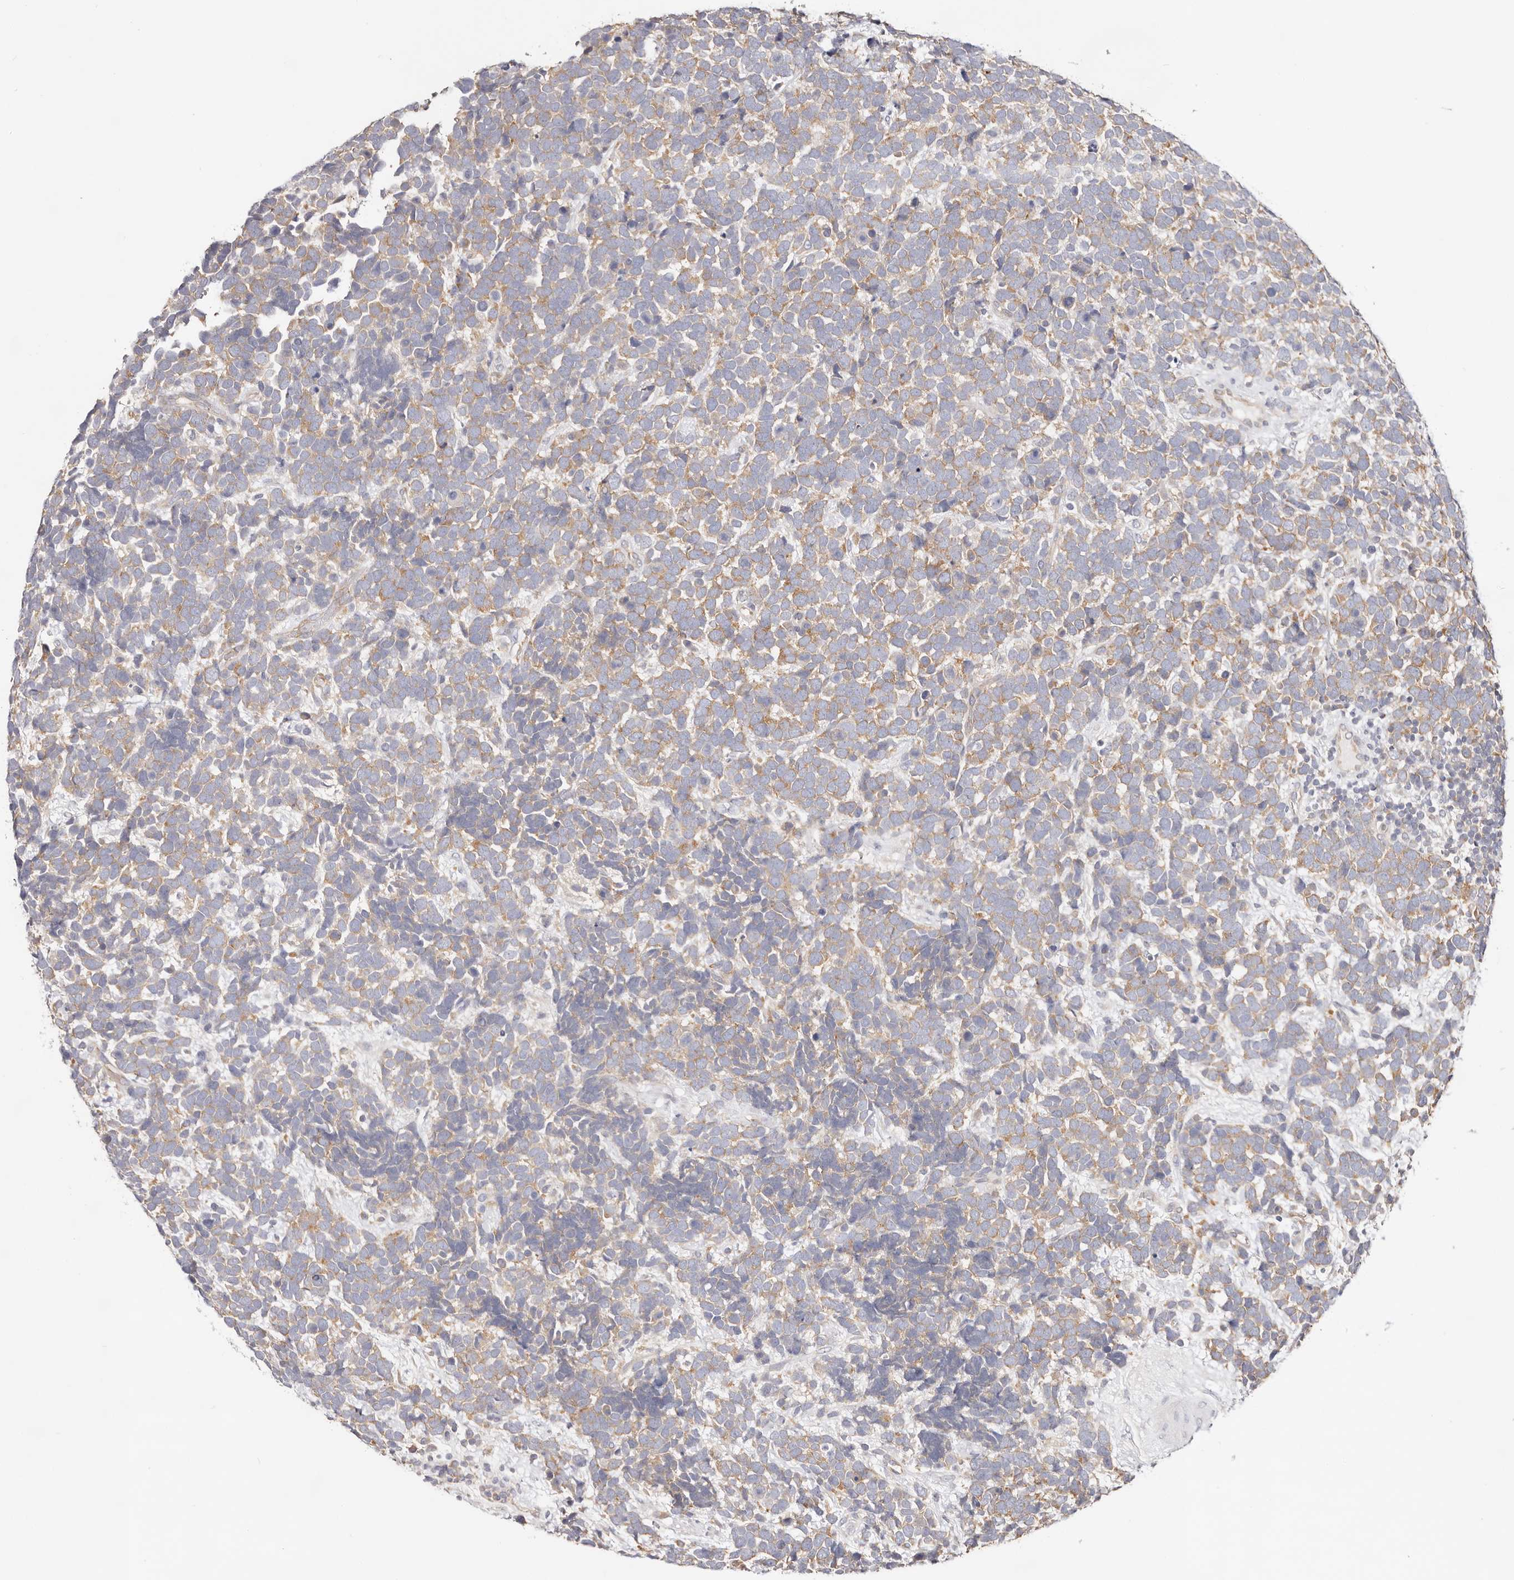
{"staining": {"intensity": "moderate", "quantity": ">75%", "location": "cytoplasmic/membranous"}, "tissue": "urothelial cancer", "cell_type": "Tumor cells", "image_type": "cancer", "snomed": [{"axis": "morphology", "description": "Urothelial carcinoma, High grade"}, {"axis": "topography", "description": "Urinary bladder"}], "caption": "Protein analysis of high-grade urothelial carcinoma tissue demonstrates moderate cytoplasmic/membranous positivity in about >75% of tumor cells.", "gene": "GNA13", "patient": {"sex": "female", "age": 82}}